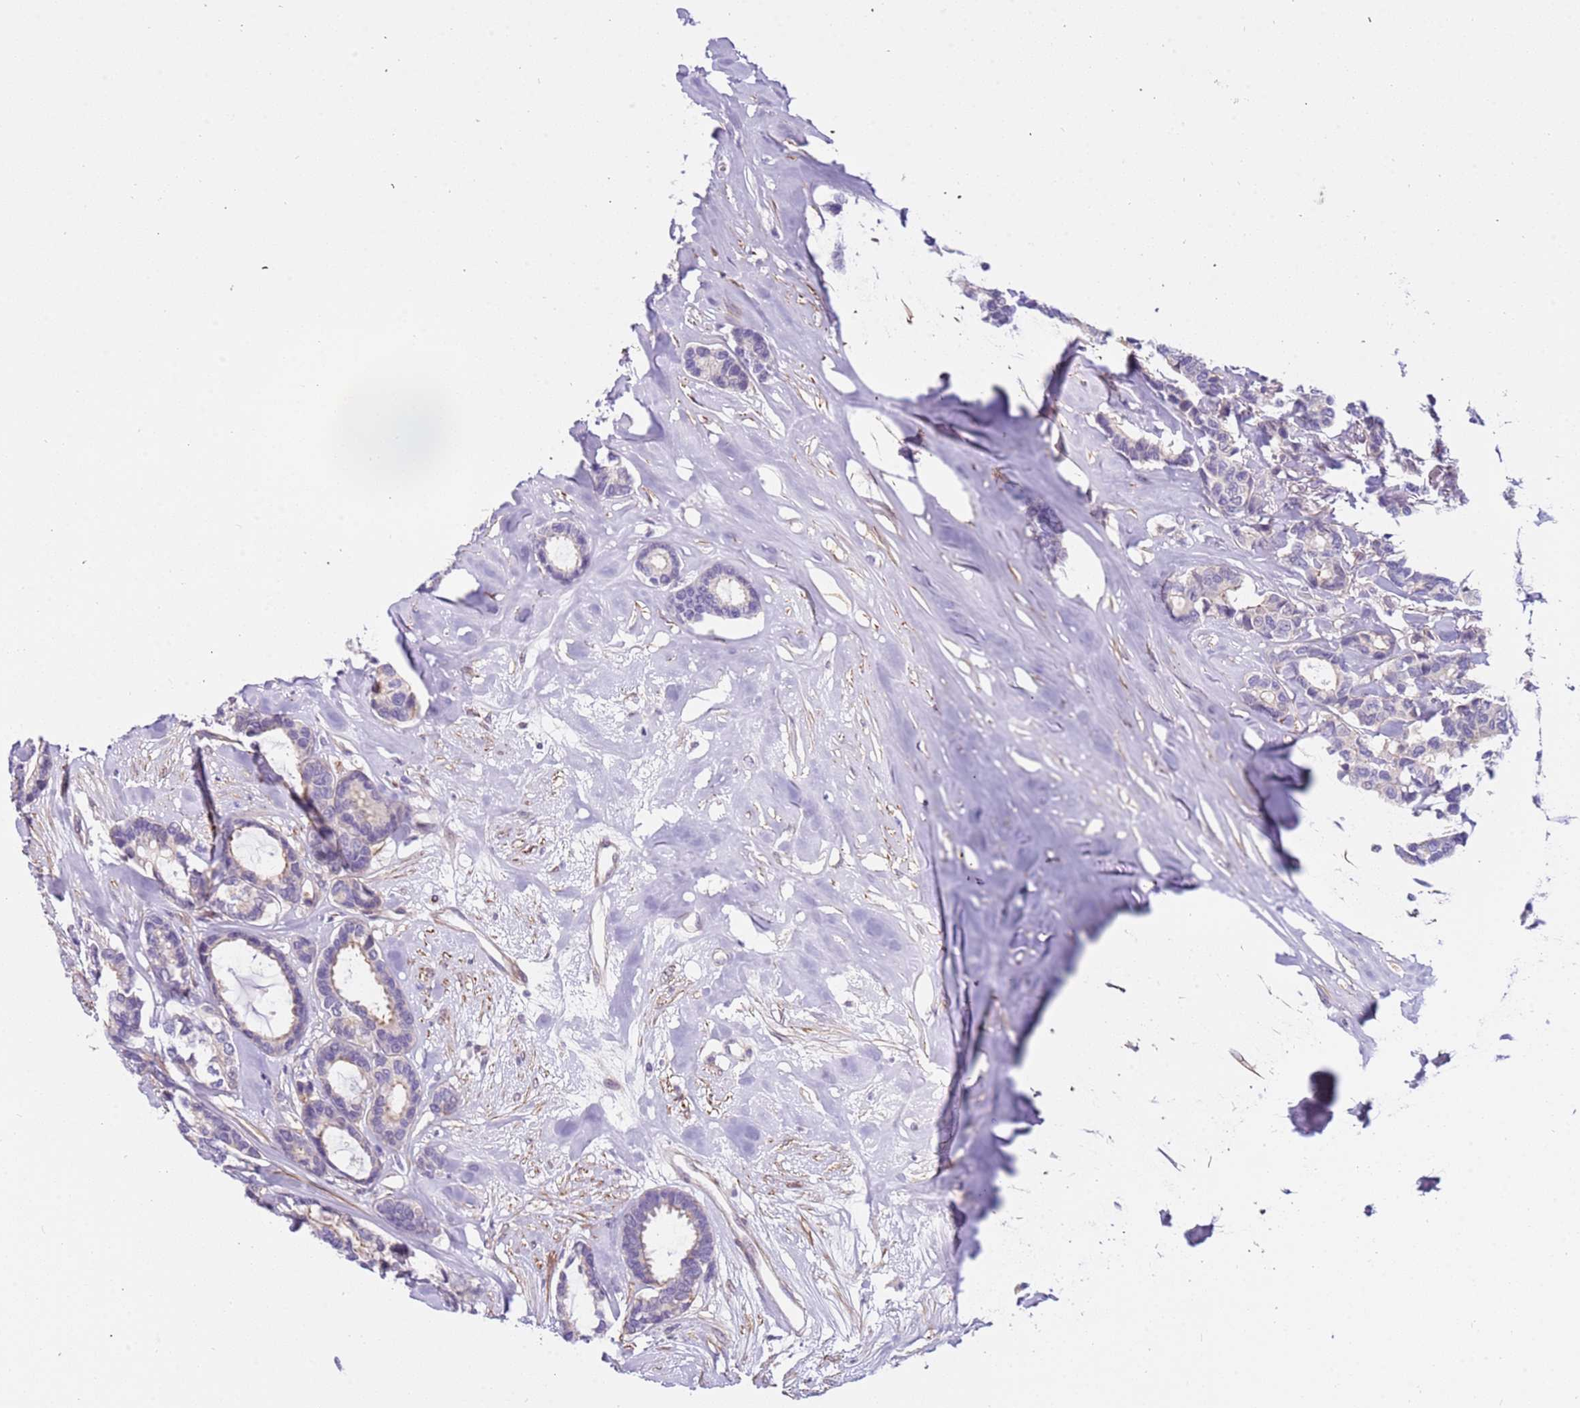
{"staining": {"intensity": "negative", "quantity": "none", "location": "none"}, "tissue": "breast cancer", "cell_type": "Tumor cells", "image_type": "cancer", "snomed": [{"axis": "morphology", "description": "Duct carcinoma"}, {"axis": "topography", "description": "Breast"}], "caption": "DAB (3,3'-diaminobenzidine) immunohistochemical staining of breast infiltrating ductal carcinoma demonstrates no significant staining in tumor cells.", "gene": "PLEKHH1", "patient": {"sex": "female", "age": 87}}